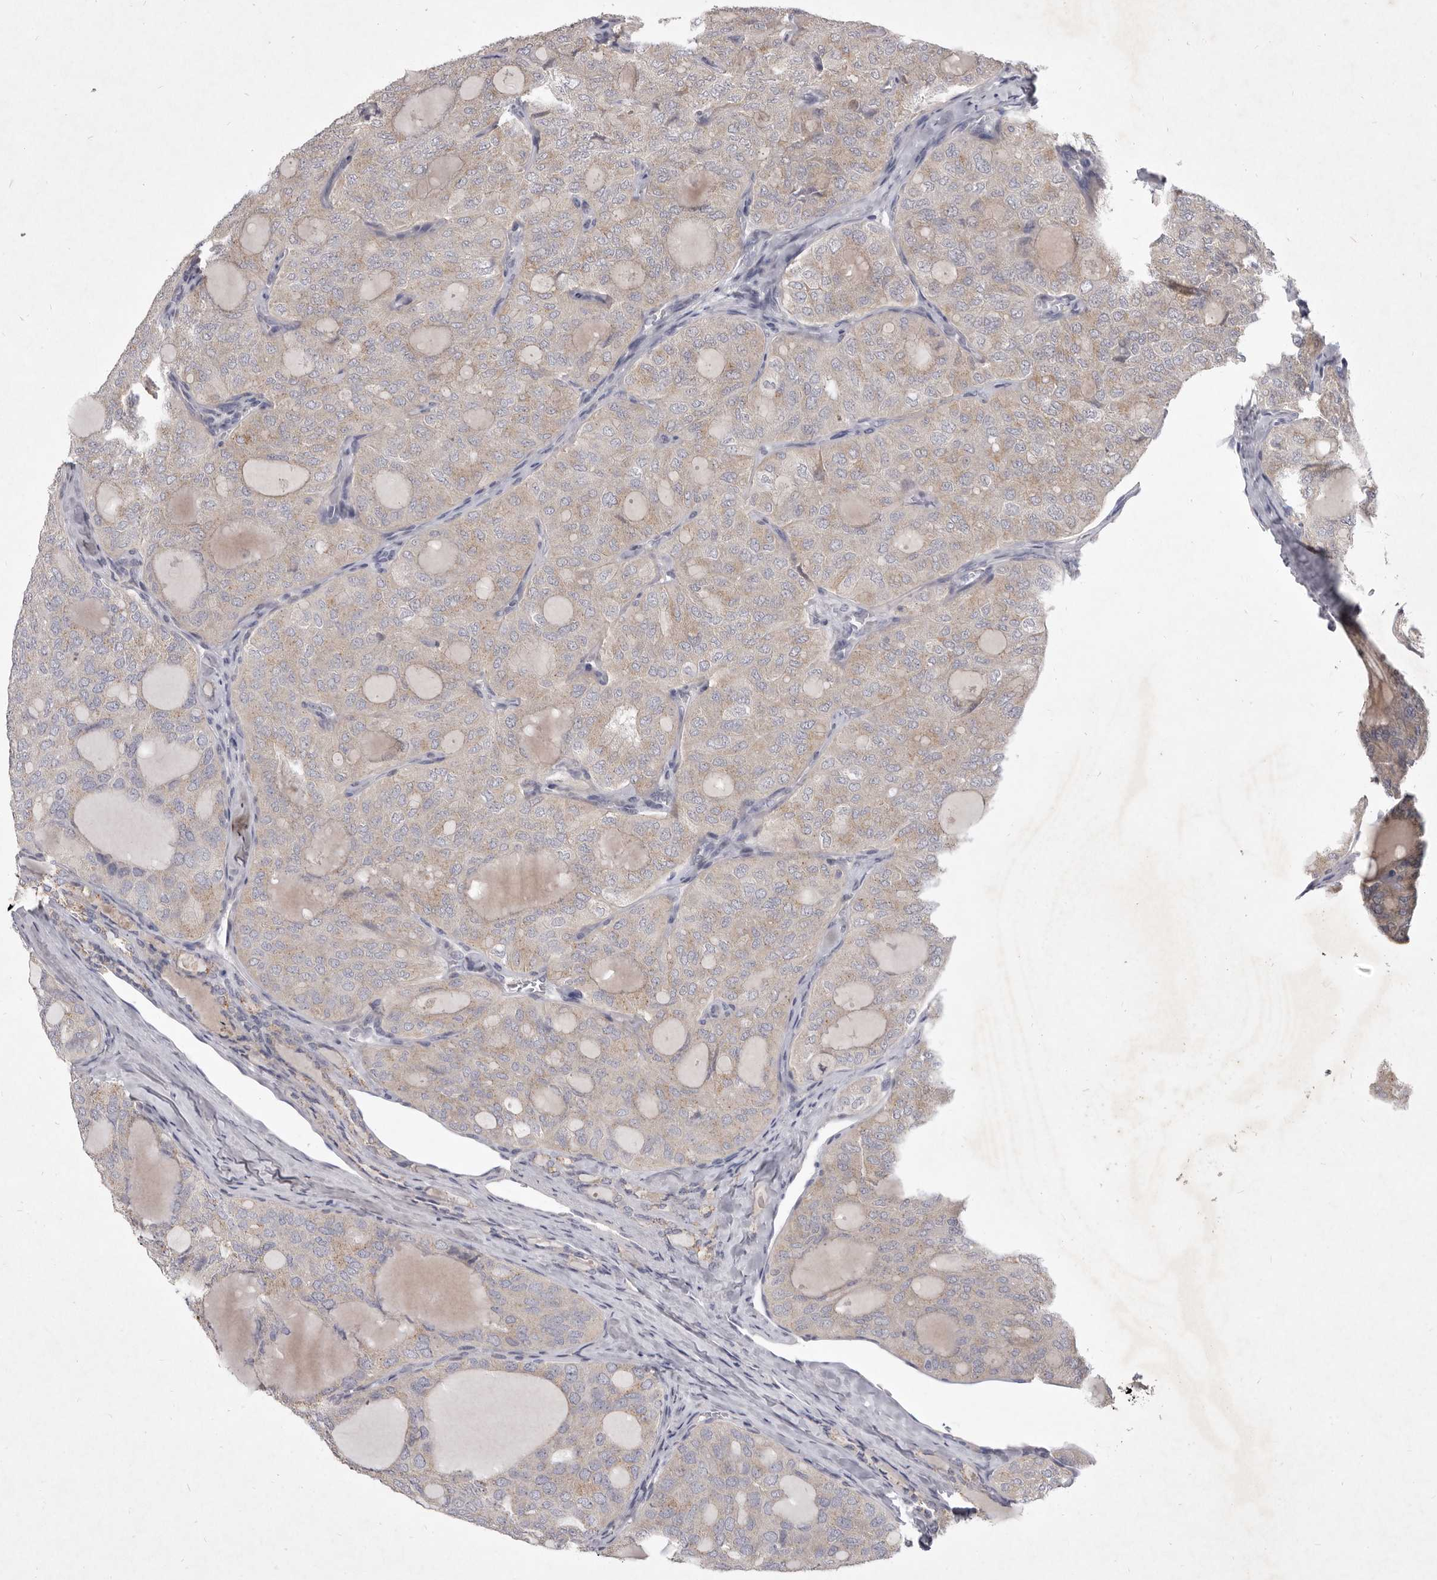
{"staining": {"intensity": "weak", "quantity": "25%-75%", "location": "cytoplasmic/membranous"}, "tissue": "thyroid cancer", "cell_type": "Tumor cells", "image_type": "cancer", "snomed": [{"axis": "morphology", "description": "Follicular adenoma carcinoma, NOS"}, {"axis": "topography", "description": "Thyroid gland"}], "caption": "Protein staining exhibits weak cytoplasmic/membranous expression in approximately 25%-75% of tumor cells in follicular adenoma carcinoma (thyroid).", "gene": "P2RX6", "patient": {"sex": "male", "age": 75}}